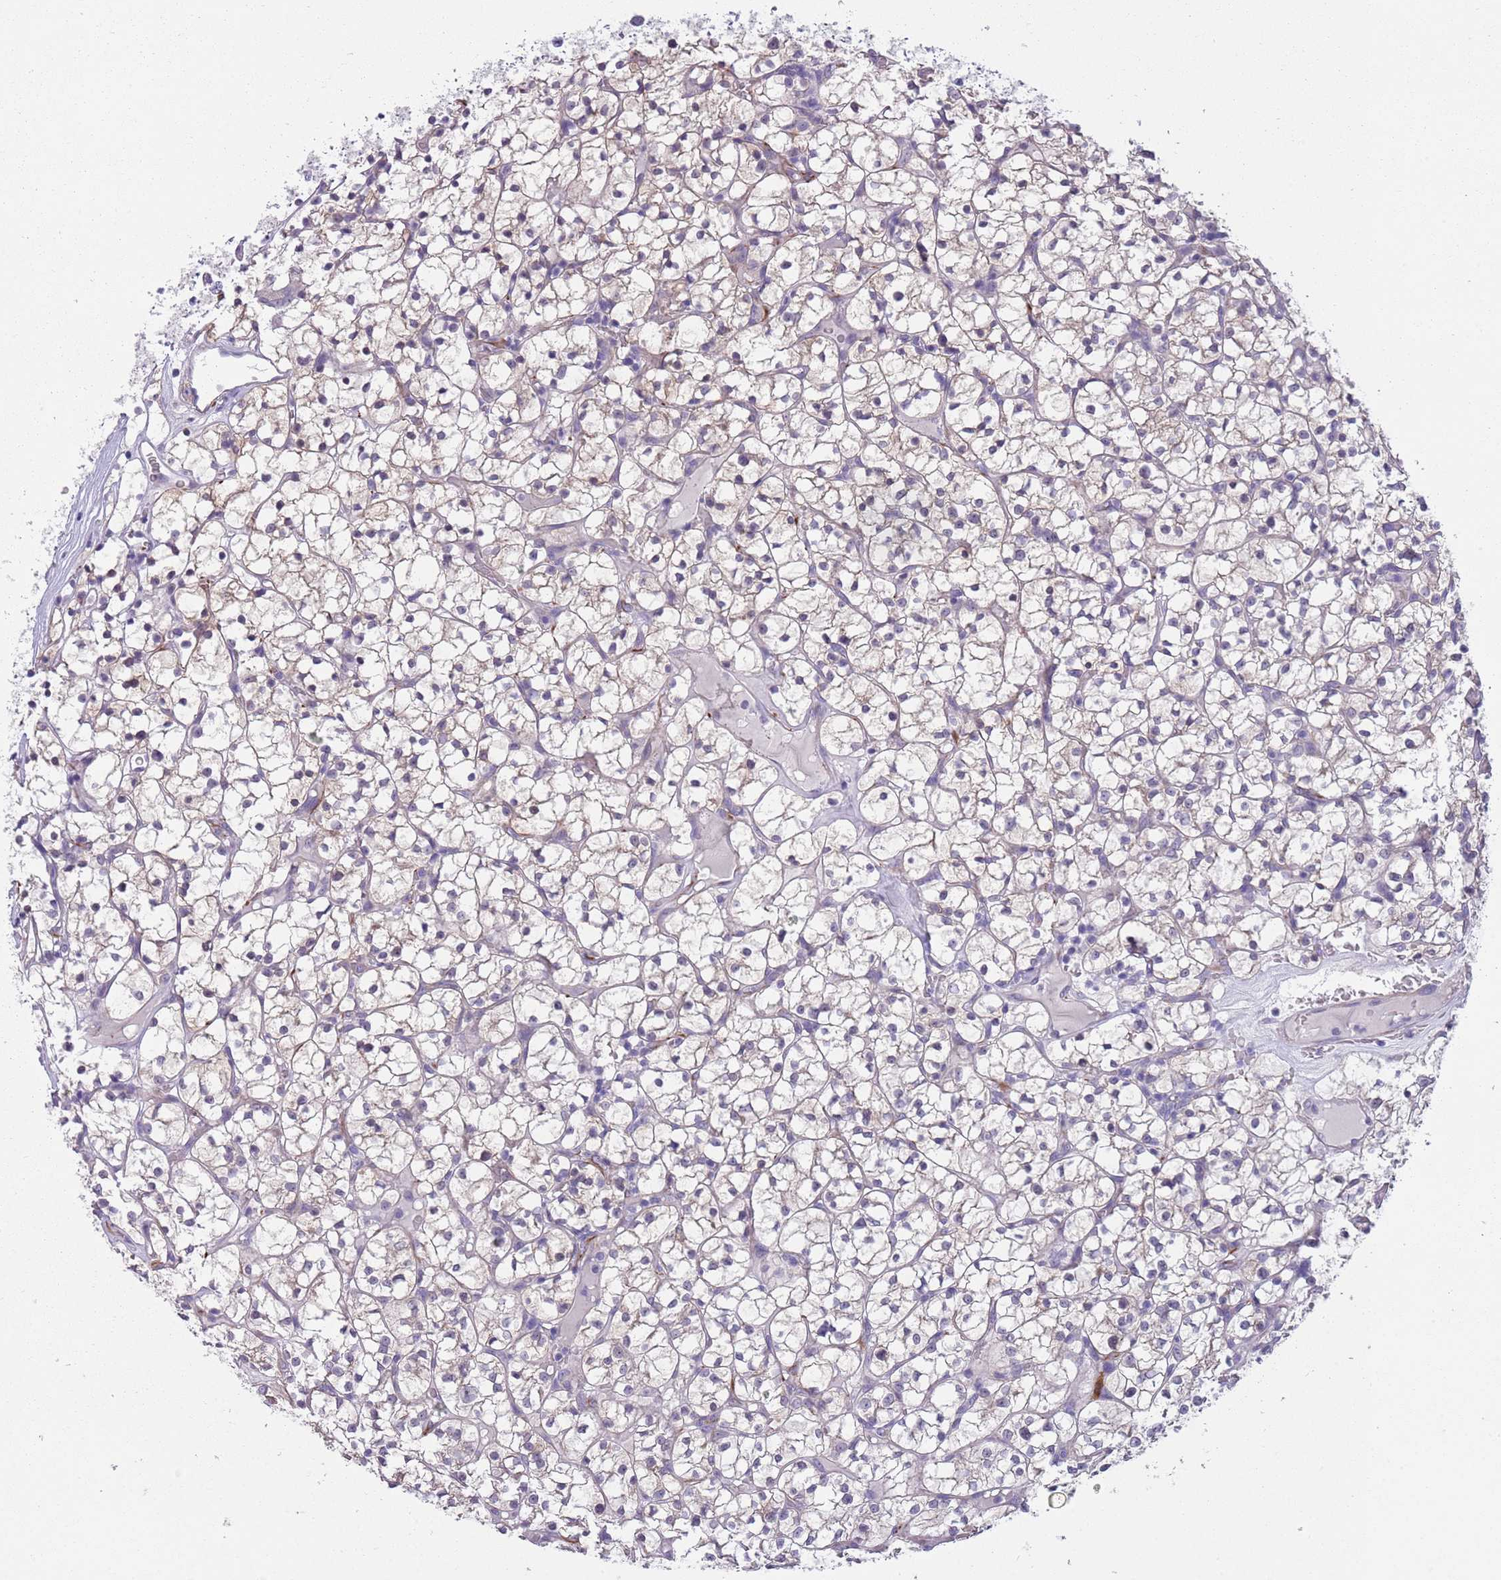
{"staining": {"intensity": "negative", "quantity": "none", "location": "none"}, "tissue": "renal cancer", "cell_type": "Tumor cells", "image_type": "cancer", "snomed": [{"axis": "morphology", "description": "Adenocarcinoma, NOS"}, {"axis": "topography", "description": "Kidney"}], "caption": "Renal cancer was stained to show a protein in brown. There is no significant positivity in tumor cells.", "gene": "TSGA13", "patient": {"sex": "female", "age": 64}}